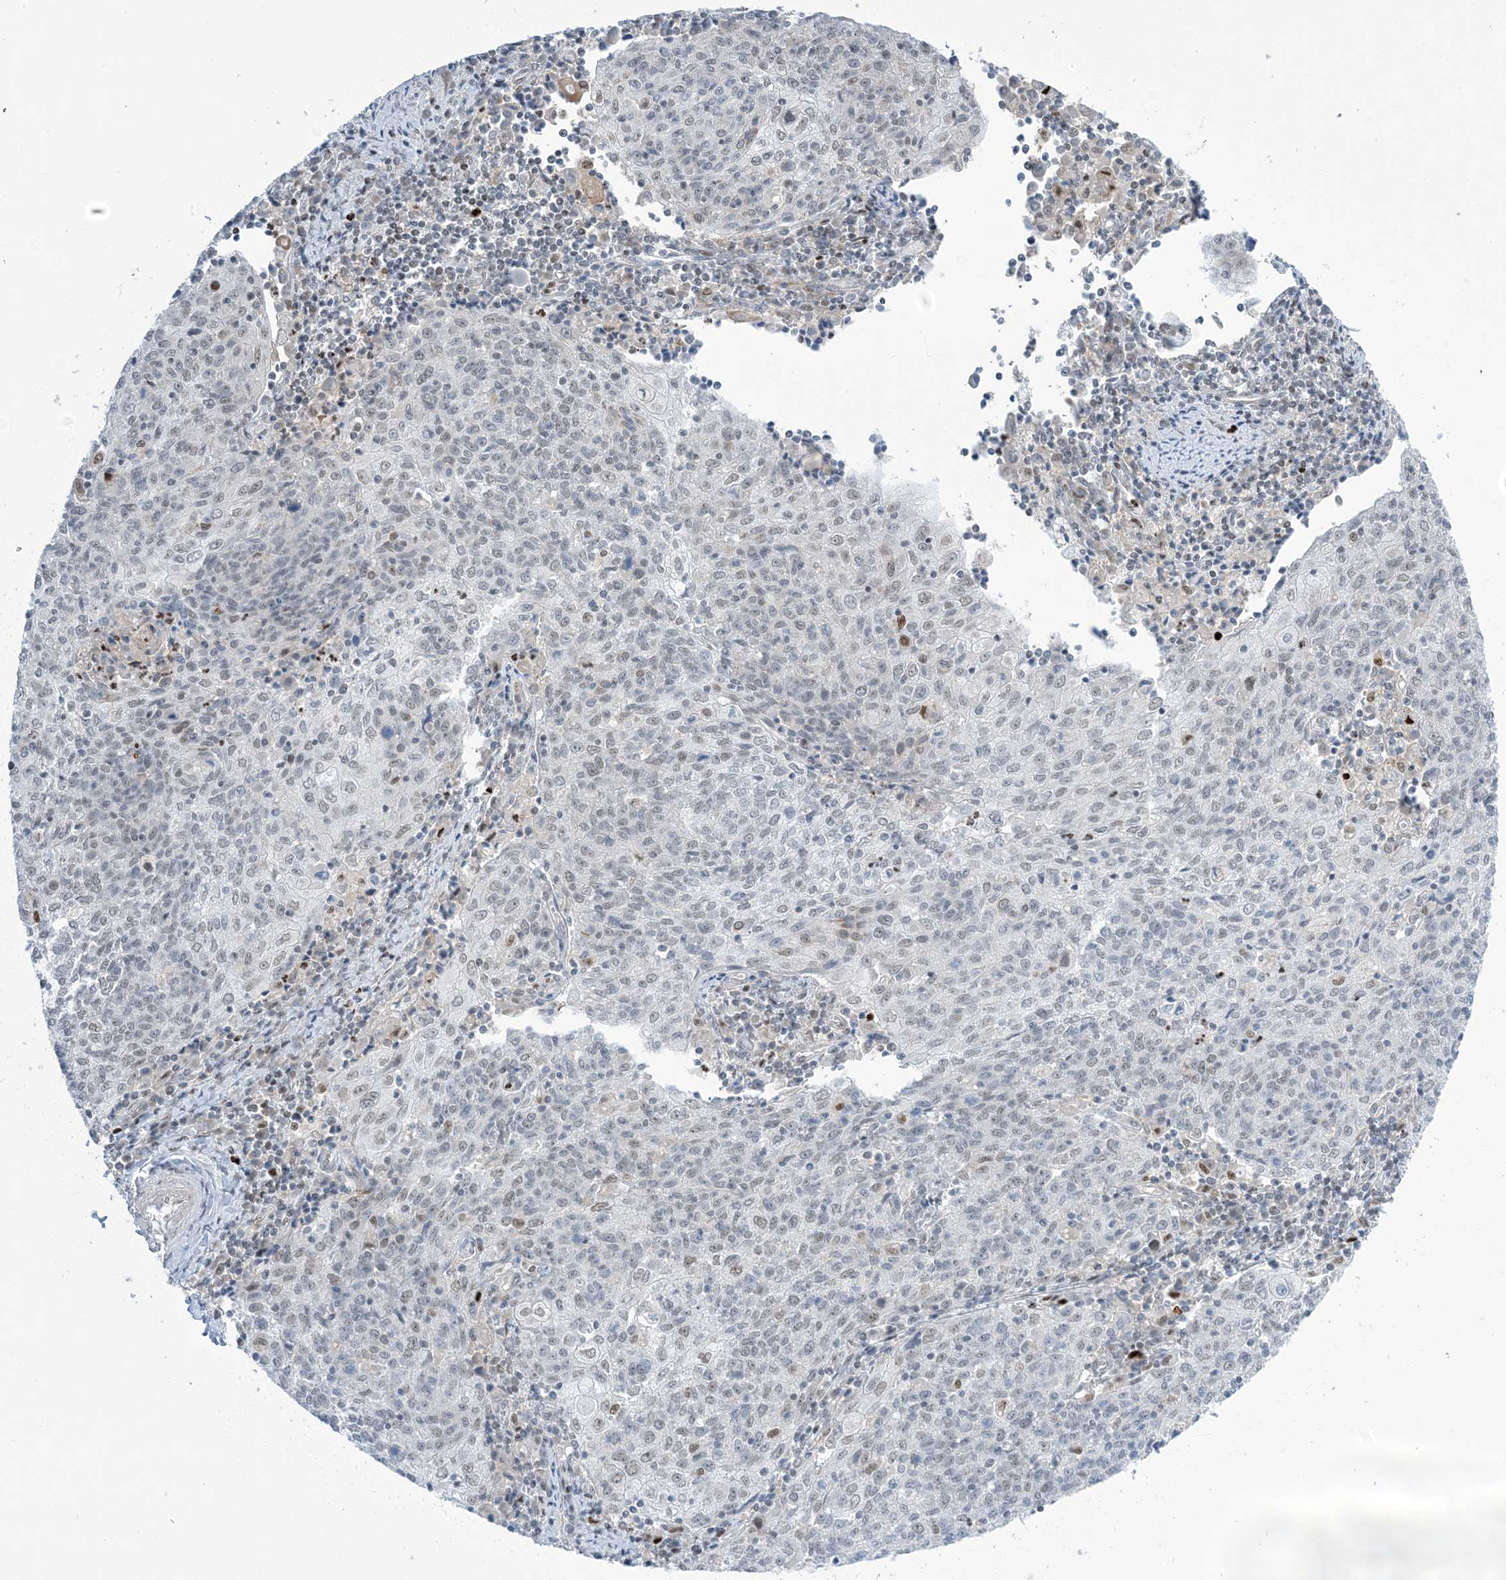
{"staining": {"intensity": "weak", "quantity": "<25%", "location": "nuclear"}, "tissue": "cervical cancer", "cell_type": "Tumor cells", "image_type": "cancer", "snomed": [{"axis": "morphology", "description": "Squamous cell carcinoma, NOS"}, {"axis": "topography", "description": "Cervix"}], "caption": "IHC micrograph of neoplastic tissue: human squamous cell carcinoma (cervical) stained with DAB (3,3'-diaminobenzidine) shows no significant protein expression in tumor cells. (DAB IHC, high magnification).", "gene": "TFPT", "patient": {"sex": "female", "age": 48}}